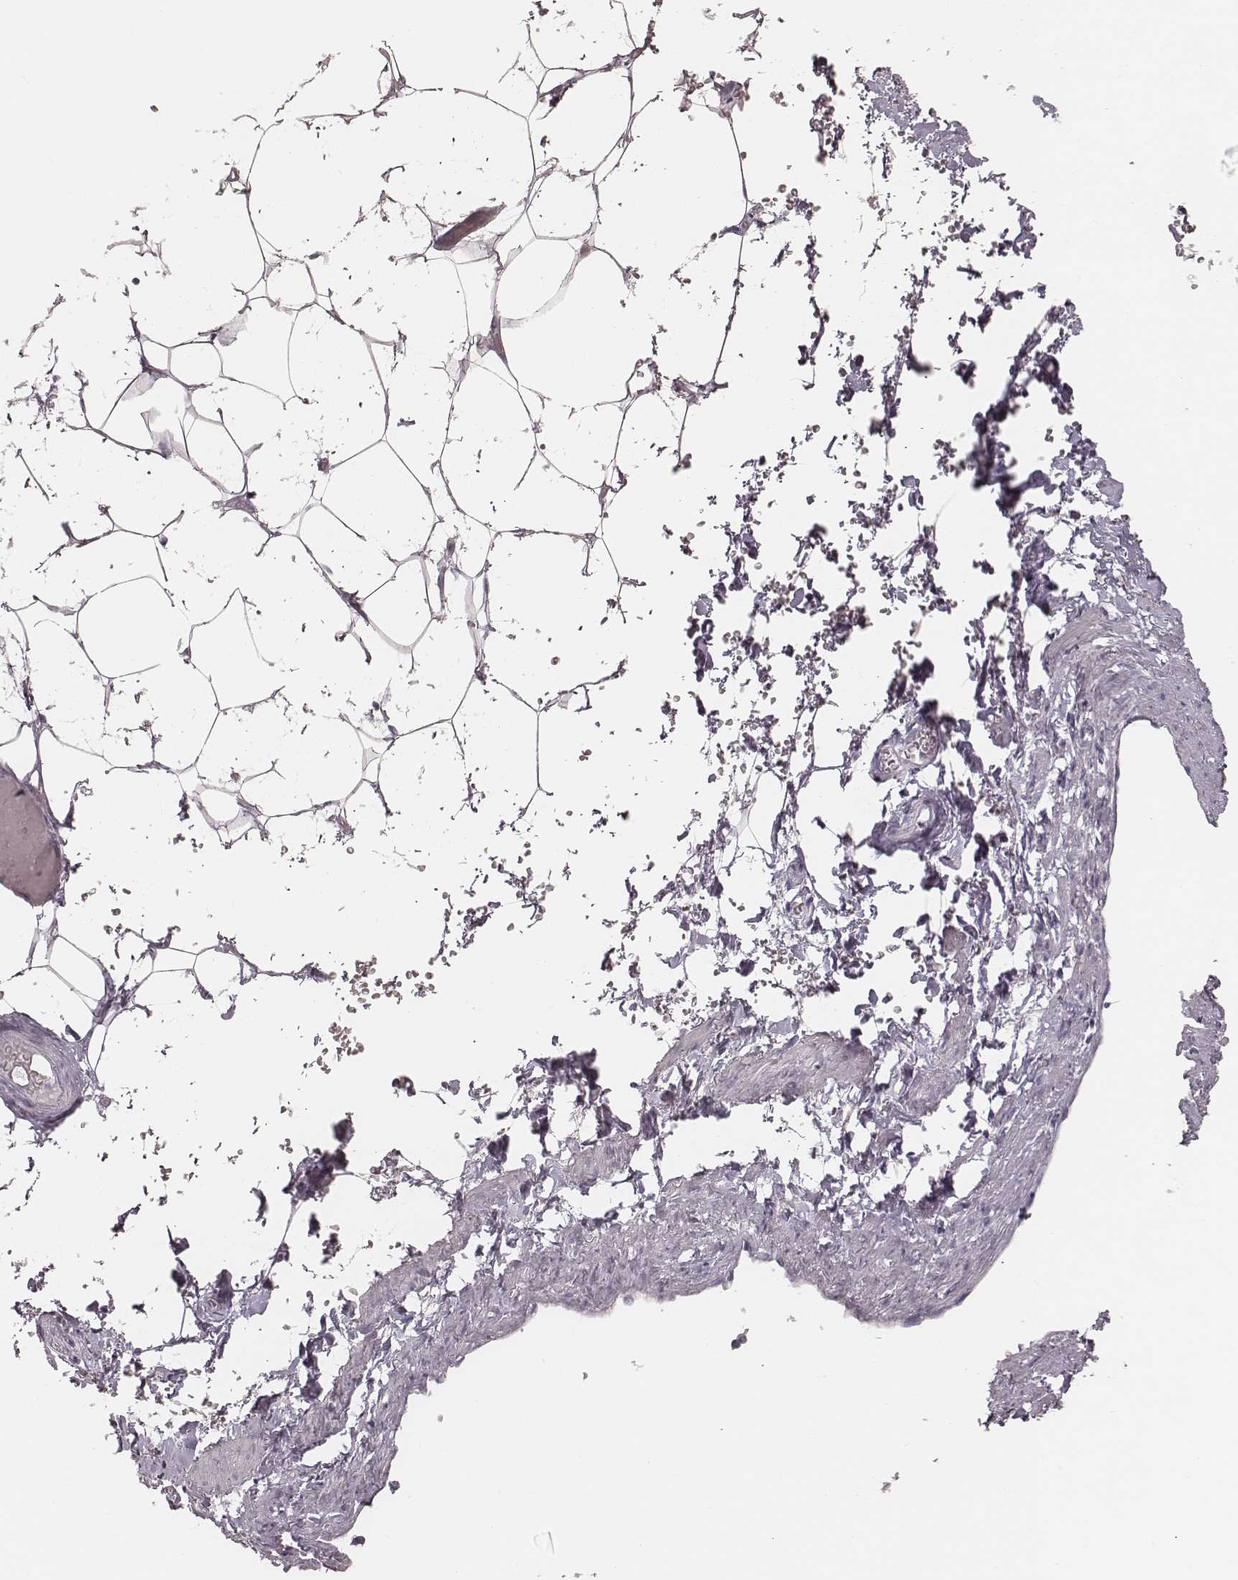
{"staining": {"intensity": "negative", "quantity": "none", "location": "none"}, "tissue": "adipose tissue", "cell_type": "Adipocytes", "image_type": "normal", "snomed": [{"axis": "morphology", "description": "Normal tissue, NOS"}, {"axis": "topography", "description": "Prostate"}, {"axis": "topography", "description": "Peripheral nerve tissue"}], "caption": "Adipose tissue stained for a protein using IHC shows no positivity adipocytes.", "gene": "KIF5C", "patient": {"sex": "male", "age": 55}}